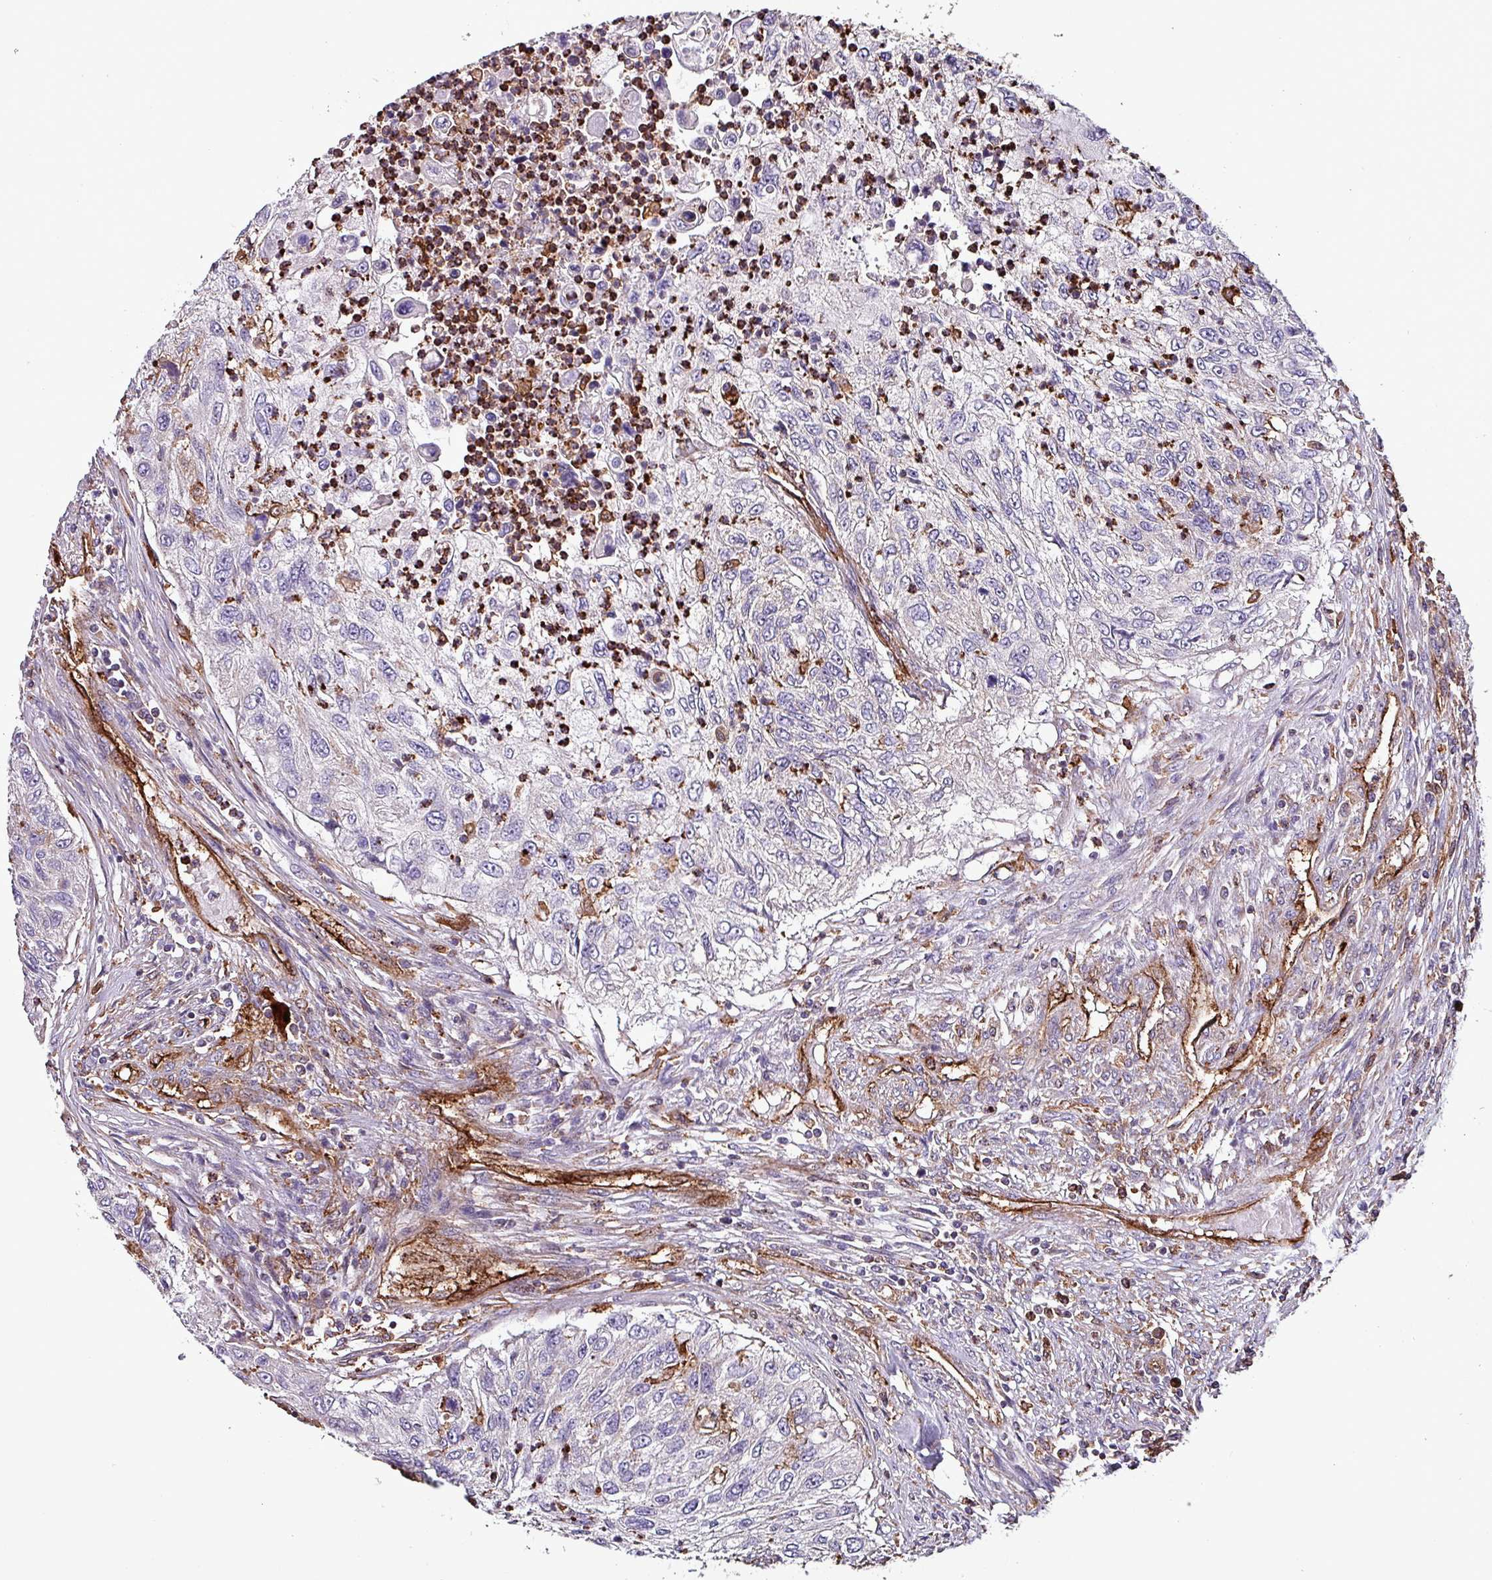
{"staining": {"intensity": "negative", "quantity": "none", "location": "none"}, "tissue": "urothelial cancer", "cell_type": "Tumor cells", "image_type": "cancer", "snomed": [{"axis": "morphology", "description": "Urothelial carcinoma, High grade"}, {"axis": "topography", "description": "Urinary bladder"}], "caption": "Human urothelial cancer stained for a protein using IHC reveals no staining in tumor cells.", "gene": "SCIN", "patient": {"sex": "female", "age": 60}}